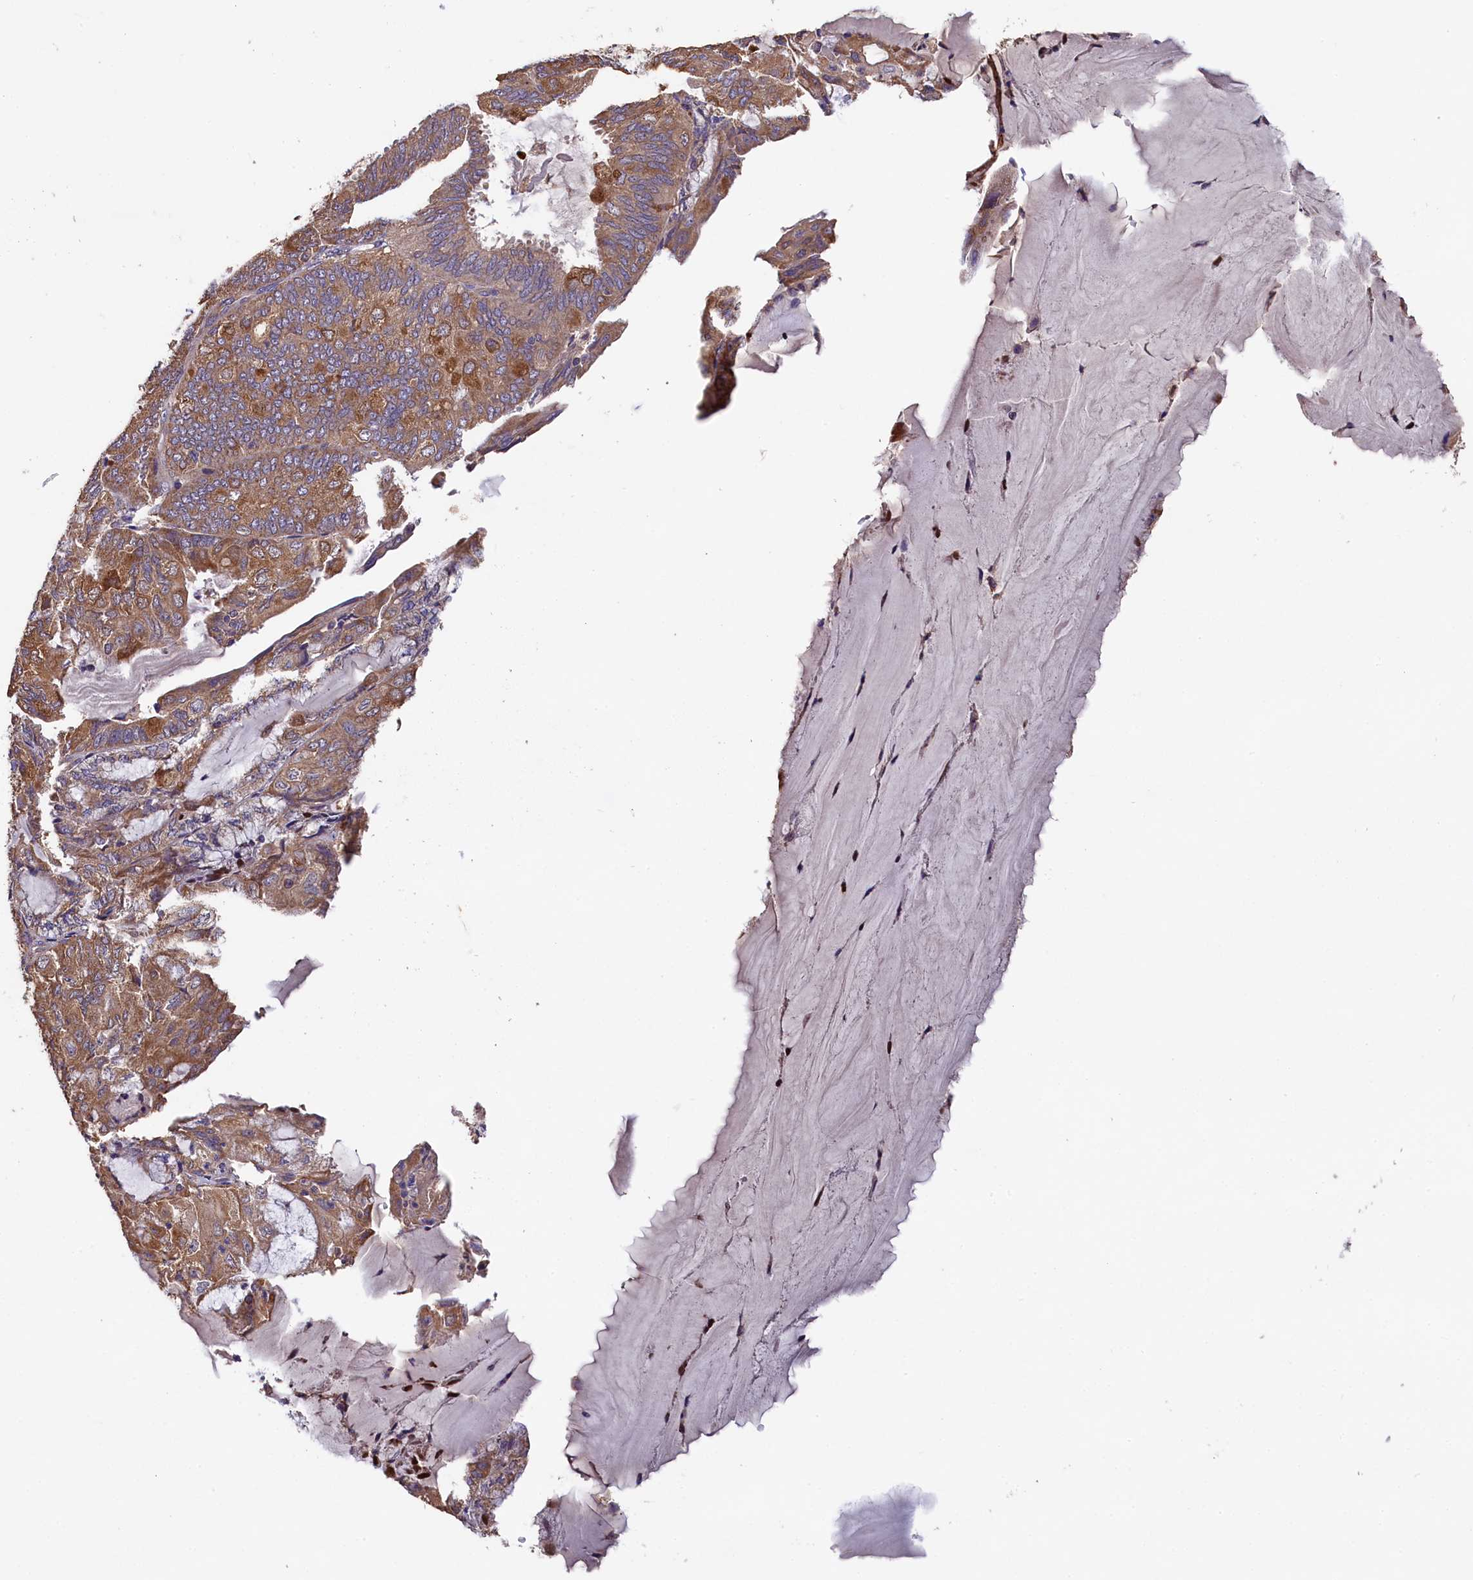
{"staining": {"intensity": "moderate", "quantity": ">75%", "location": "cytoplasmic/membranous"}, "tissue": "endometrial cancer", "cell_type": "Tumor cells", "image_type": "cancer", "snomed": [{"axis": "morphology", "description": "Adenocarcinoma, NOS"}, {"axis": "topography", "description": "Endometrium"}], "caption": "Endometrial cancer stained with a protein marker demonstrates moderate staining in tumor cells.", "gene": "ENKD1", "patient": {"sex": "female", "age": 81}}